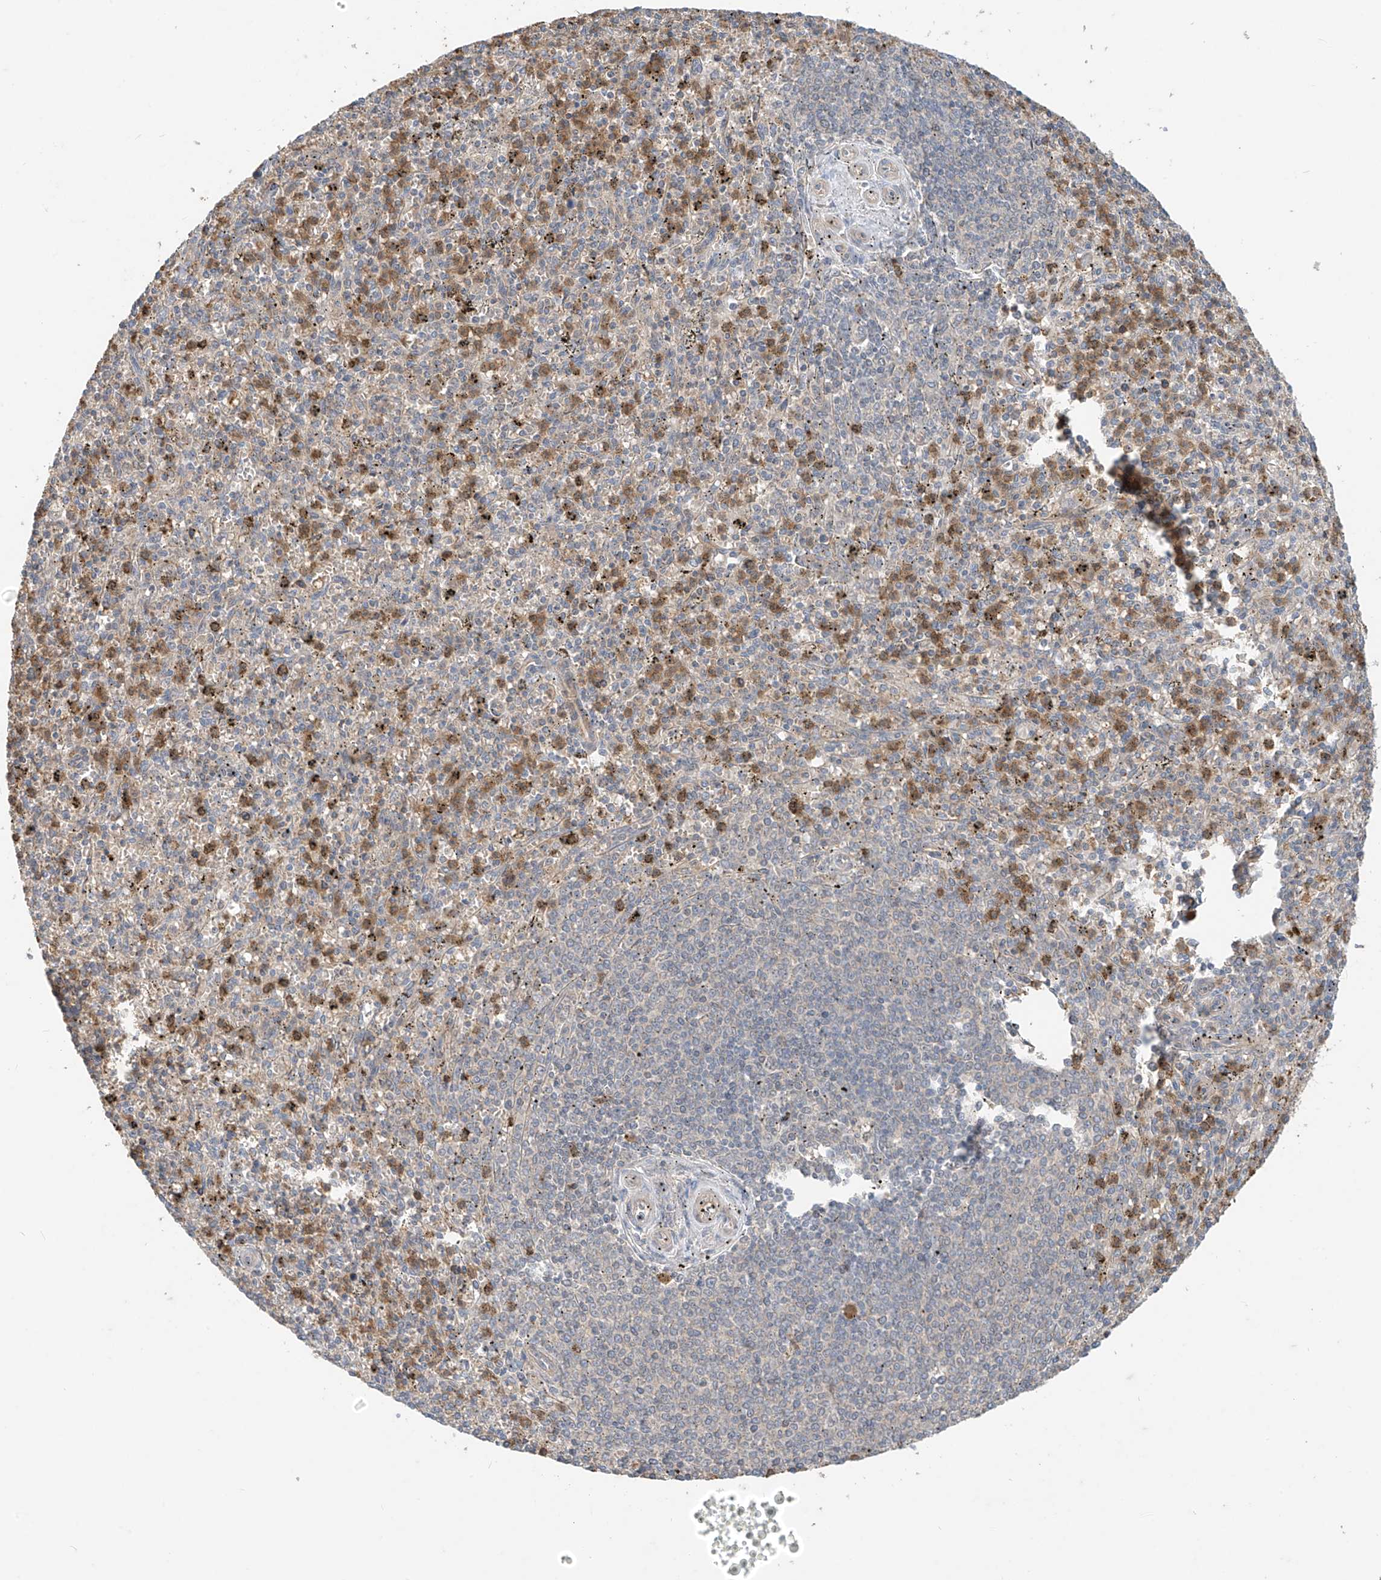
{"staining": {"intensity": "moderate", "quantity": "25%-75%", "location": "cytoplasmic/membranous"}, "tissue": "spleen", "cell_type": "Cells in red pulp", "image_type": "normal", "snomed": [{"axis": "morphology", "description": "Normal tissue, NOS"}, {"axis": "topography", "description": "Spleen"}], "caption": "Immunohistochemistry histopathology image of normal spleen: human spleen stained using immunohistochemistry demonstrates medium levels of moderate protein expression localized specifically in the cytoplasmic/membranous of cells in red pulp, appearing as a cytoplasmic/membranous brown color.", "gene": "CACNA2D4", "patient": {"sex": "male", "age": 72}}